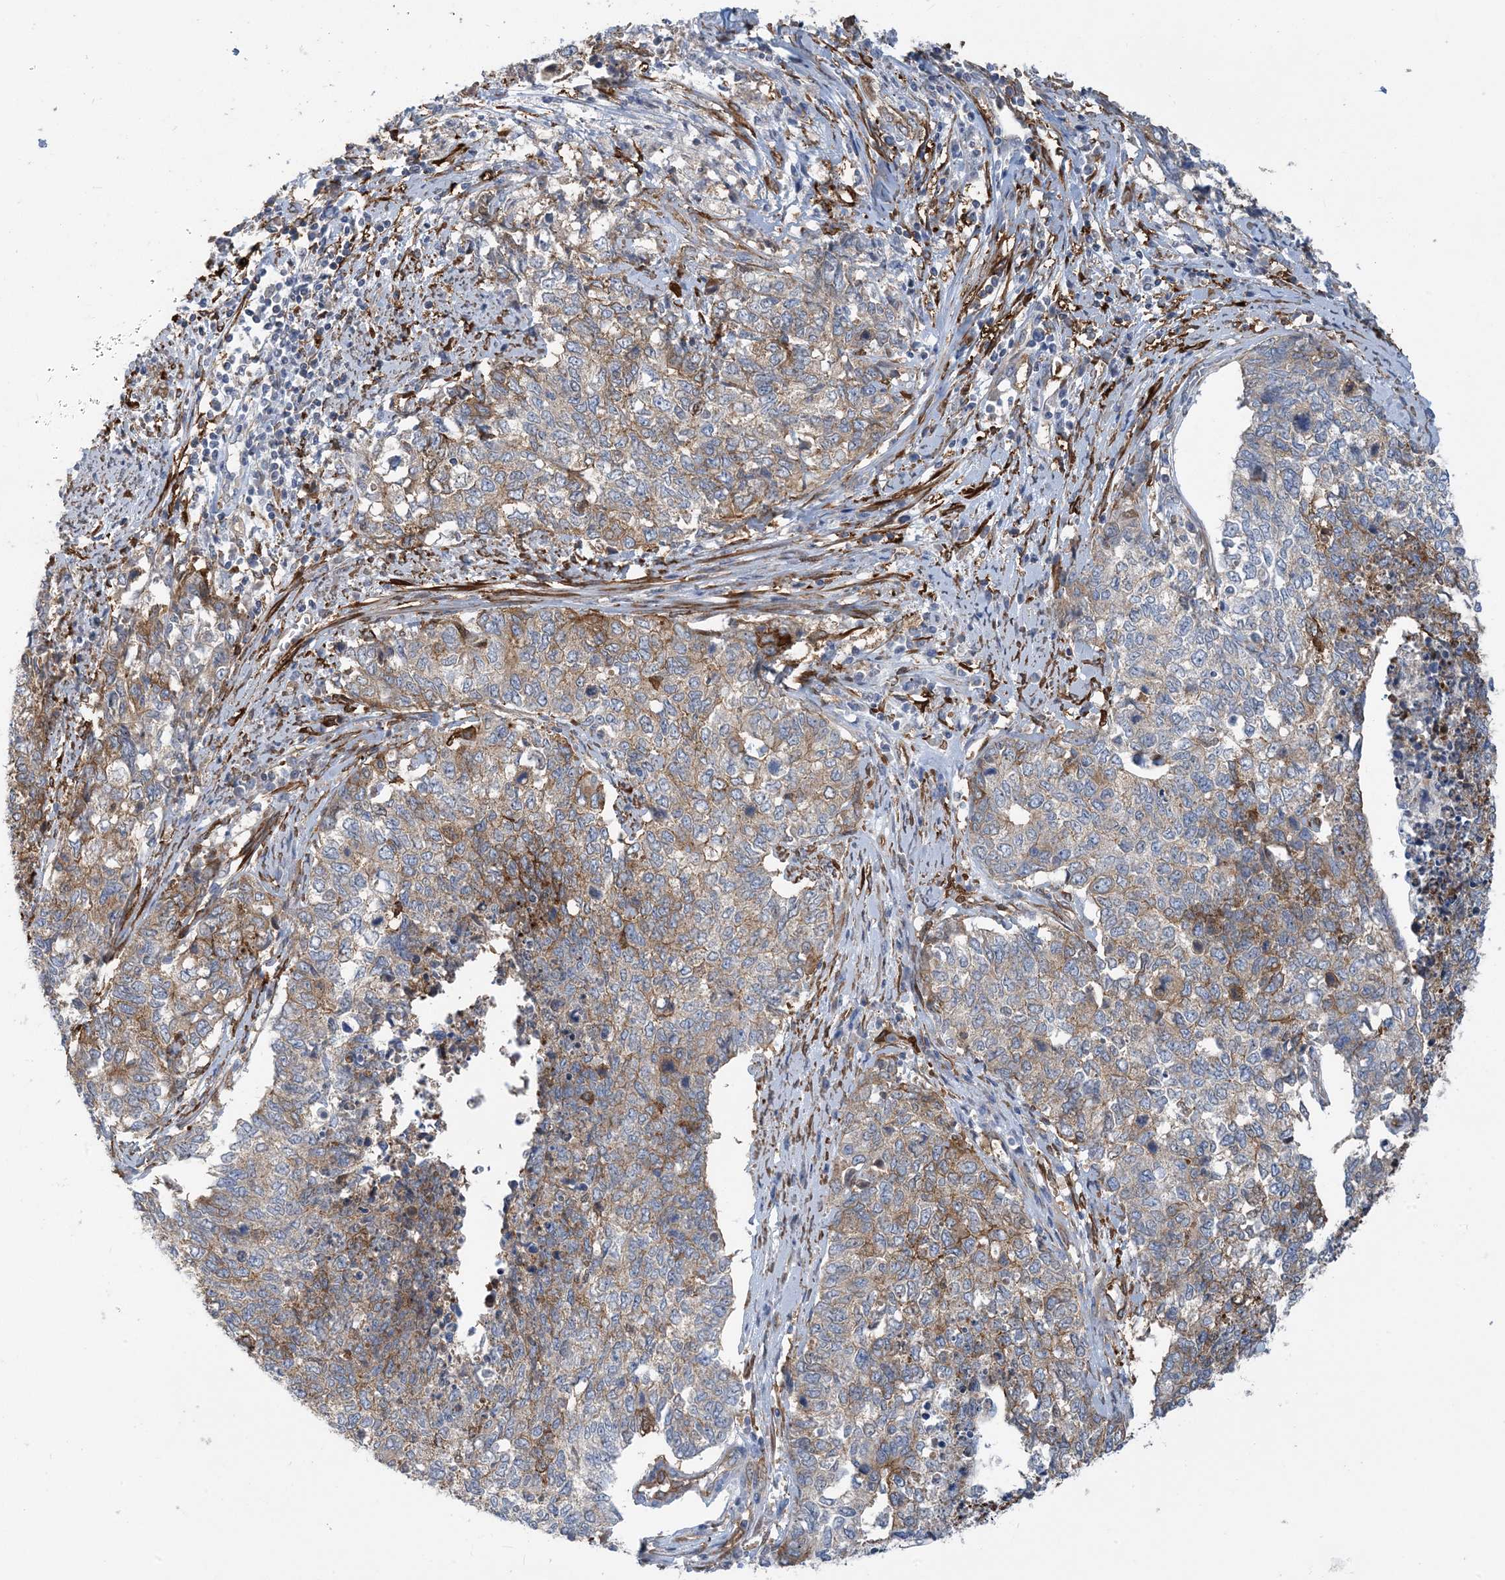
{"staining": {"intensity": "weak", "quantity": ">75%", "location": "cytoplasmic/membranous"}, "tissue": "cervical cancer", "cell_type": "Tumor cells", "image_type": "cancer", "snomed": [{"axis": "morphology", "description": "Squamous cell carcinoma, NOS"}, {"axis": "topography", "description": "Cervix"}], "caption": "About >75% of tumor cells in squamous cell carcinoma (cervical) reveal weak cytoplasmic/membranous protein staining as visualized by brown immunohistochemical staining.", "gene": "EIF2A", "patient": {"sex": "female", "age": 63}}